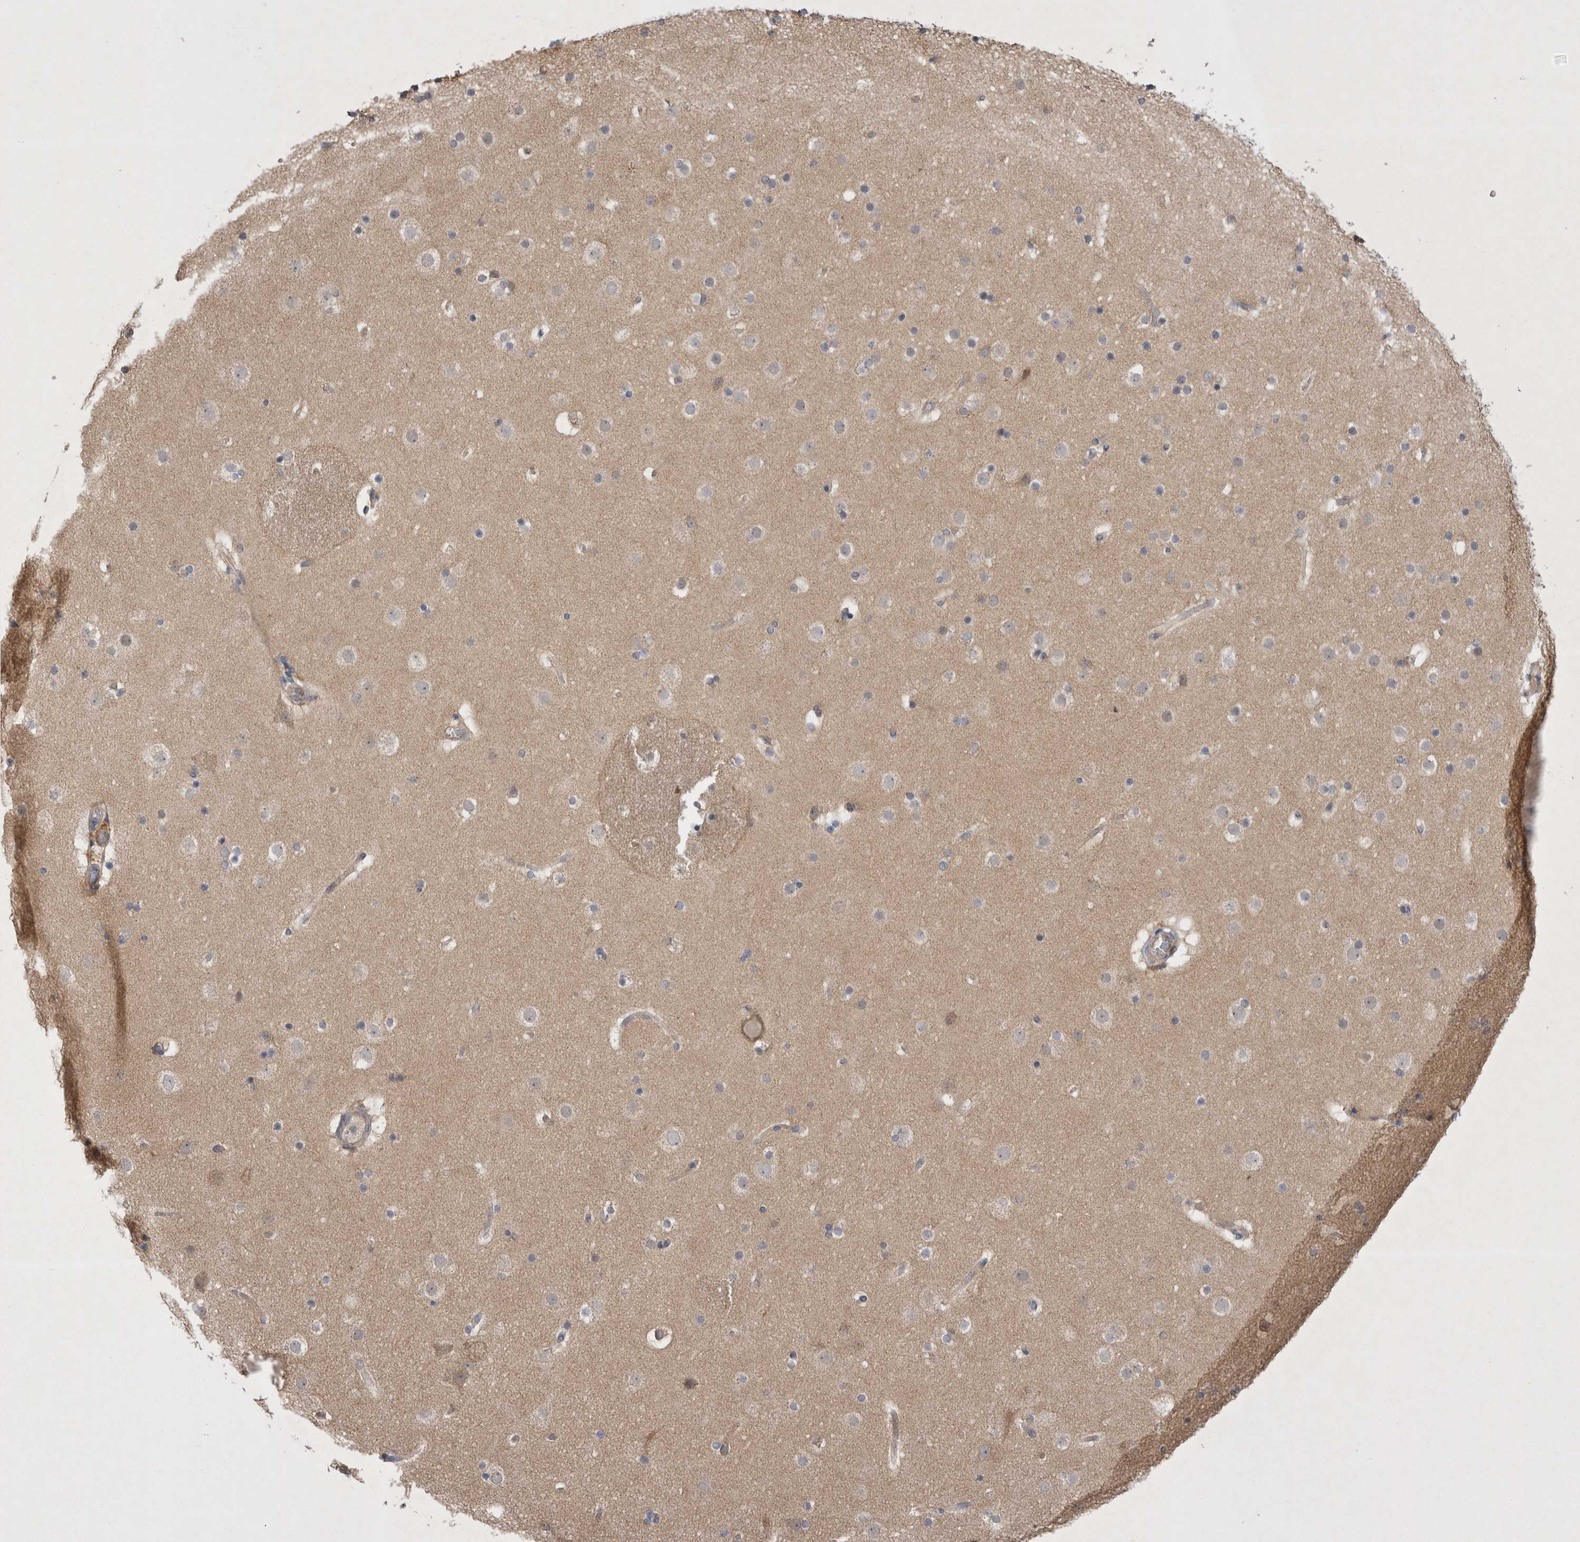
{"staining": {"intensity": "negative", "quantity": "none", "location": "none"}, "tissue": "cerebral cortex", "cell_type": "Endothelial cells", "image_type": "normal", "snomed": [{"axis": "morphology", "description": "Normal tissue, NOS"}, {"axis": "topography", "description": "Cerebral cortex"}], "caption": "An immunohistochemistry (IHC) histopathology image of unremarkable cerebral cortex is shown. There is no staining in endothelial cells of cerebral cortex.", "gene": "TSPOAP1", "patient": {"sex": "male", "age": 57}}